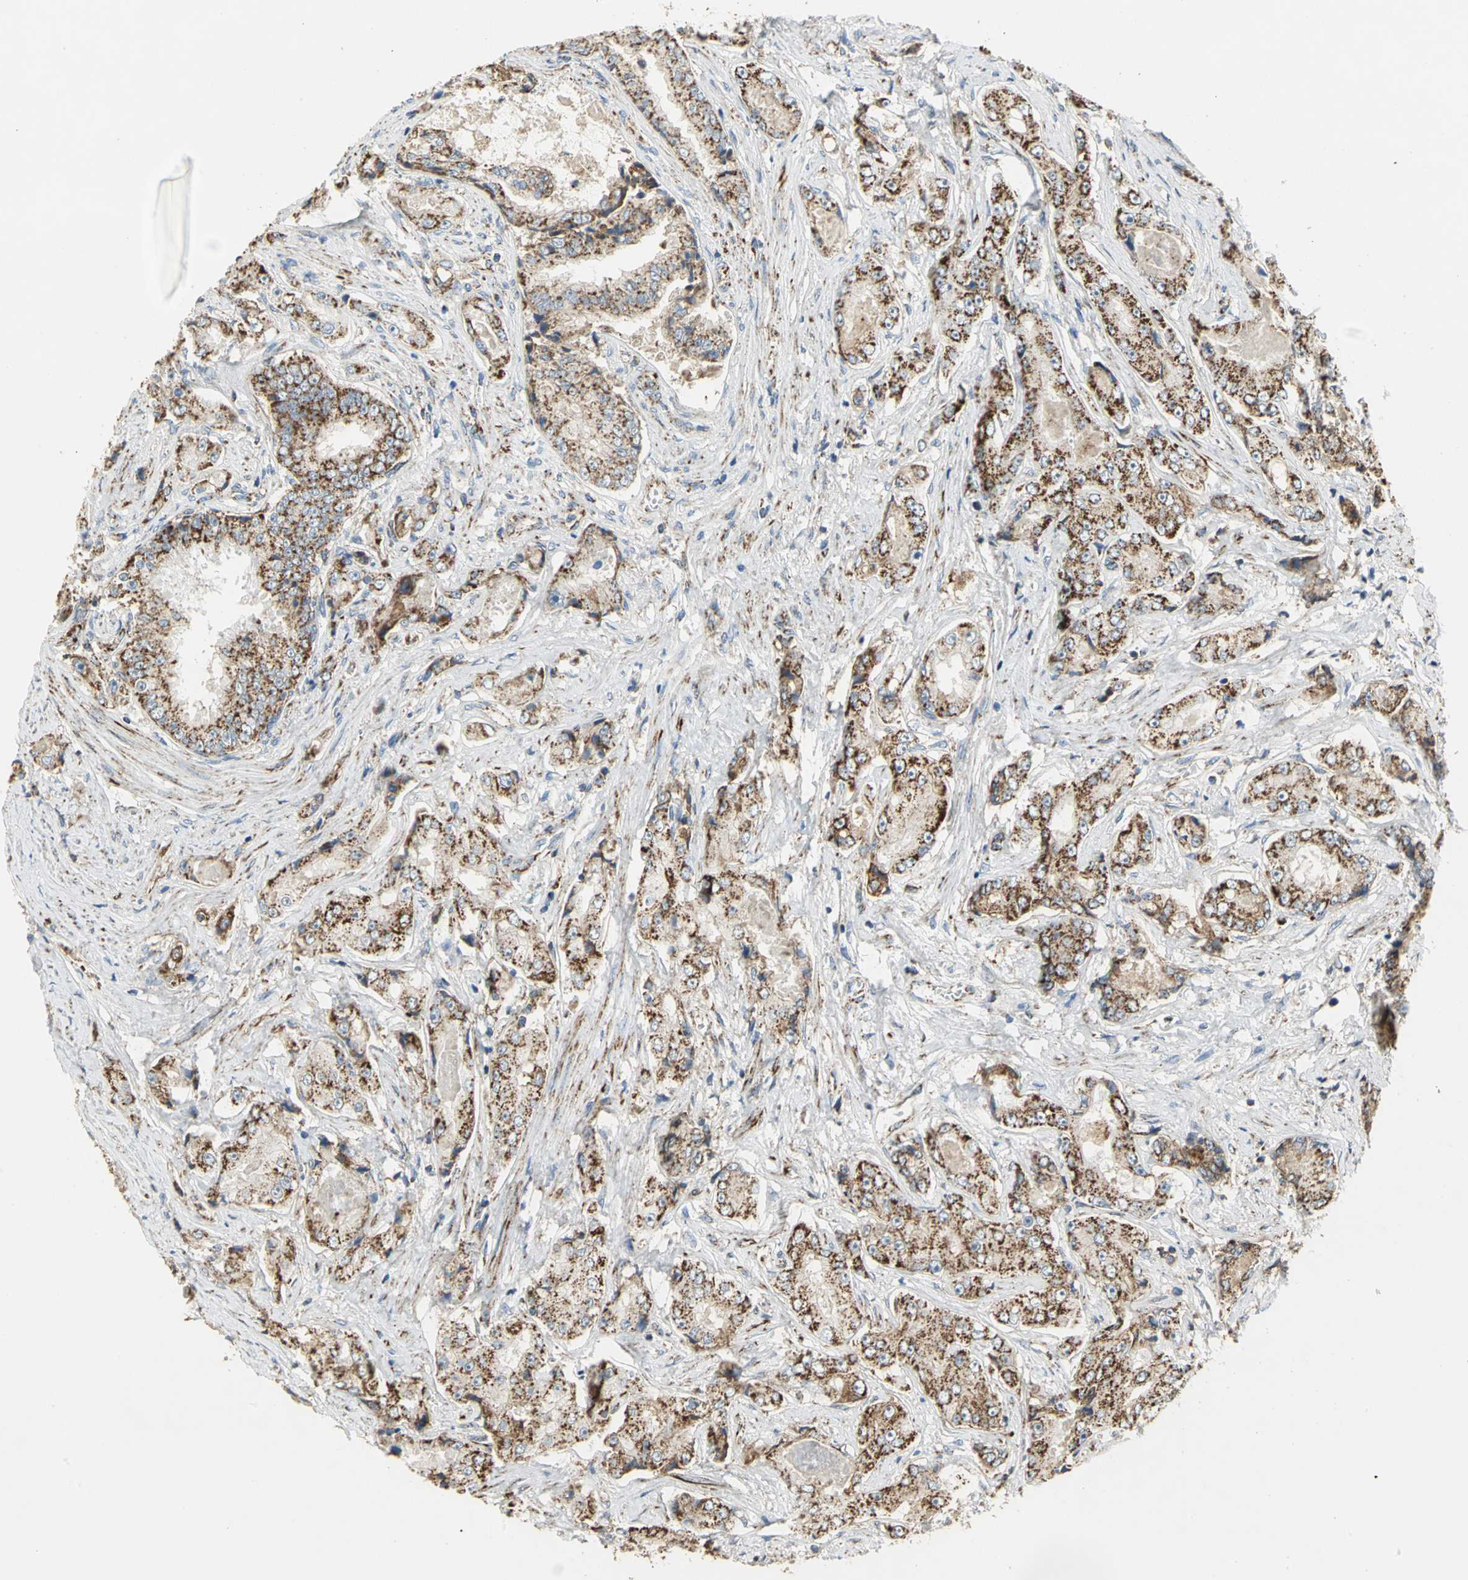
{"staining": {"intensity": "strong", "quantity": ">75%", "location": "cytoplasmic/membranous"}, "tissue": "prostate cancer", "cell_type": "Tumor cells", "image_type": "cancer", "snomed": [{"axis": "morphology", "description": "Adenocarcinoma, High grade"}, {"axis": "topography", "description": "Prostate"}], "caption": "This image reveals IHC staining of prostate cancer (adenocarcinoma (high-grade)), with high strong cytoplasmic/membranous expression in about >75% of tumor cells.", "gene": "NDUFB5", "patient": {"sex": "male", "age": 73}}